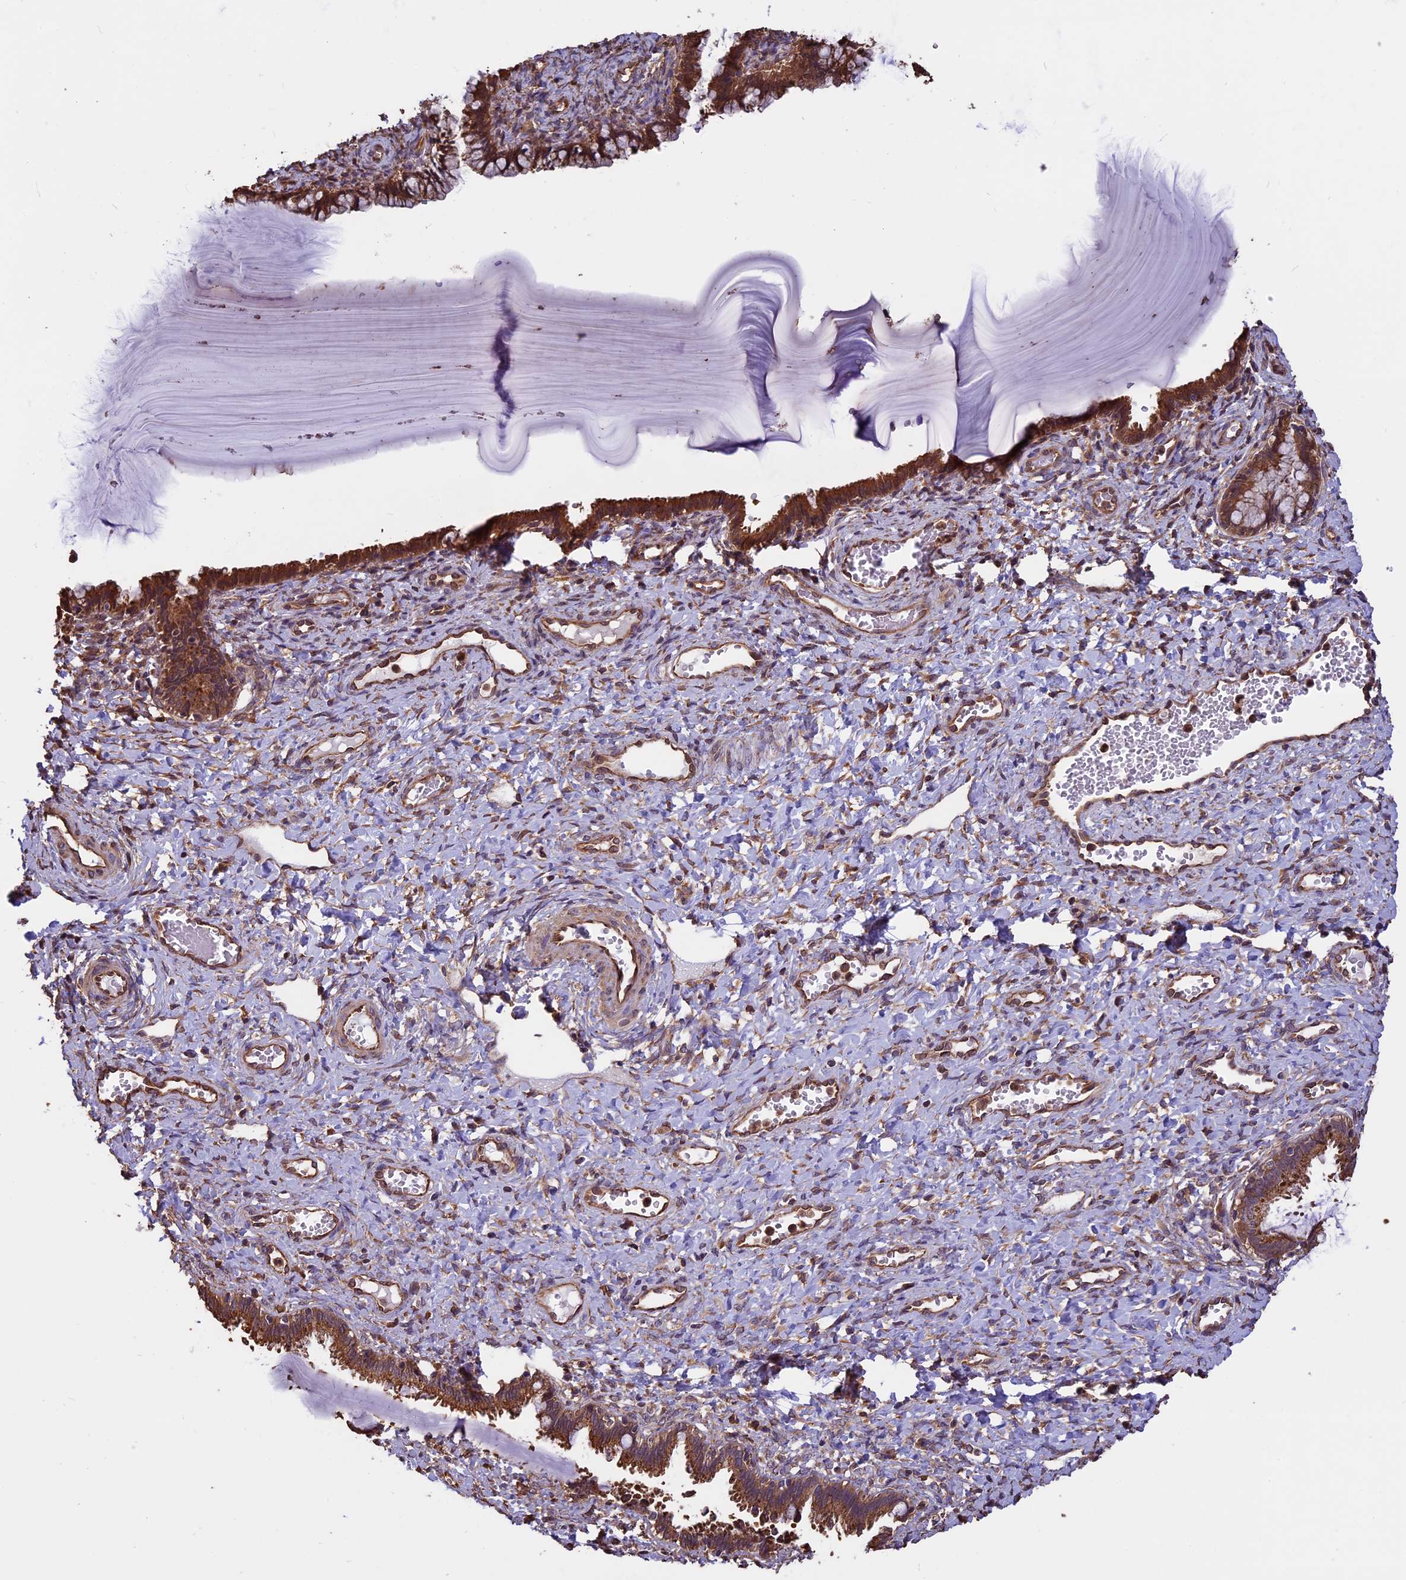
{"staining": {"intensity": "strong", "quantity": ">75%", "location": "cytoplasmic/membranous"}, "tissue": "cervix", "cell_type": "Glandular cells", "image_type": "normal", "snomed": [{"axis": "morphology", "description": "Normal tissue, NOS"}, {"axis": "morphology", "description": "Adenocarcinoma, NOS"}, {"axis": "topography", "description": "Cervix"}], "caption": "A histopathology image showing strong cytoplasmic/membranous expression in approximately >75% of glandular cells in normal cervix, as visualized by brown immunohistochemical staining.", "gene": "CHMP2A", "patient": {"sex": "female", "age": 29}}